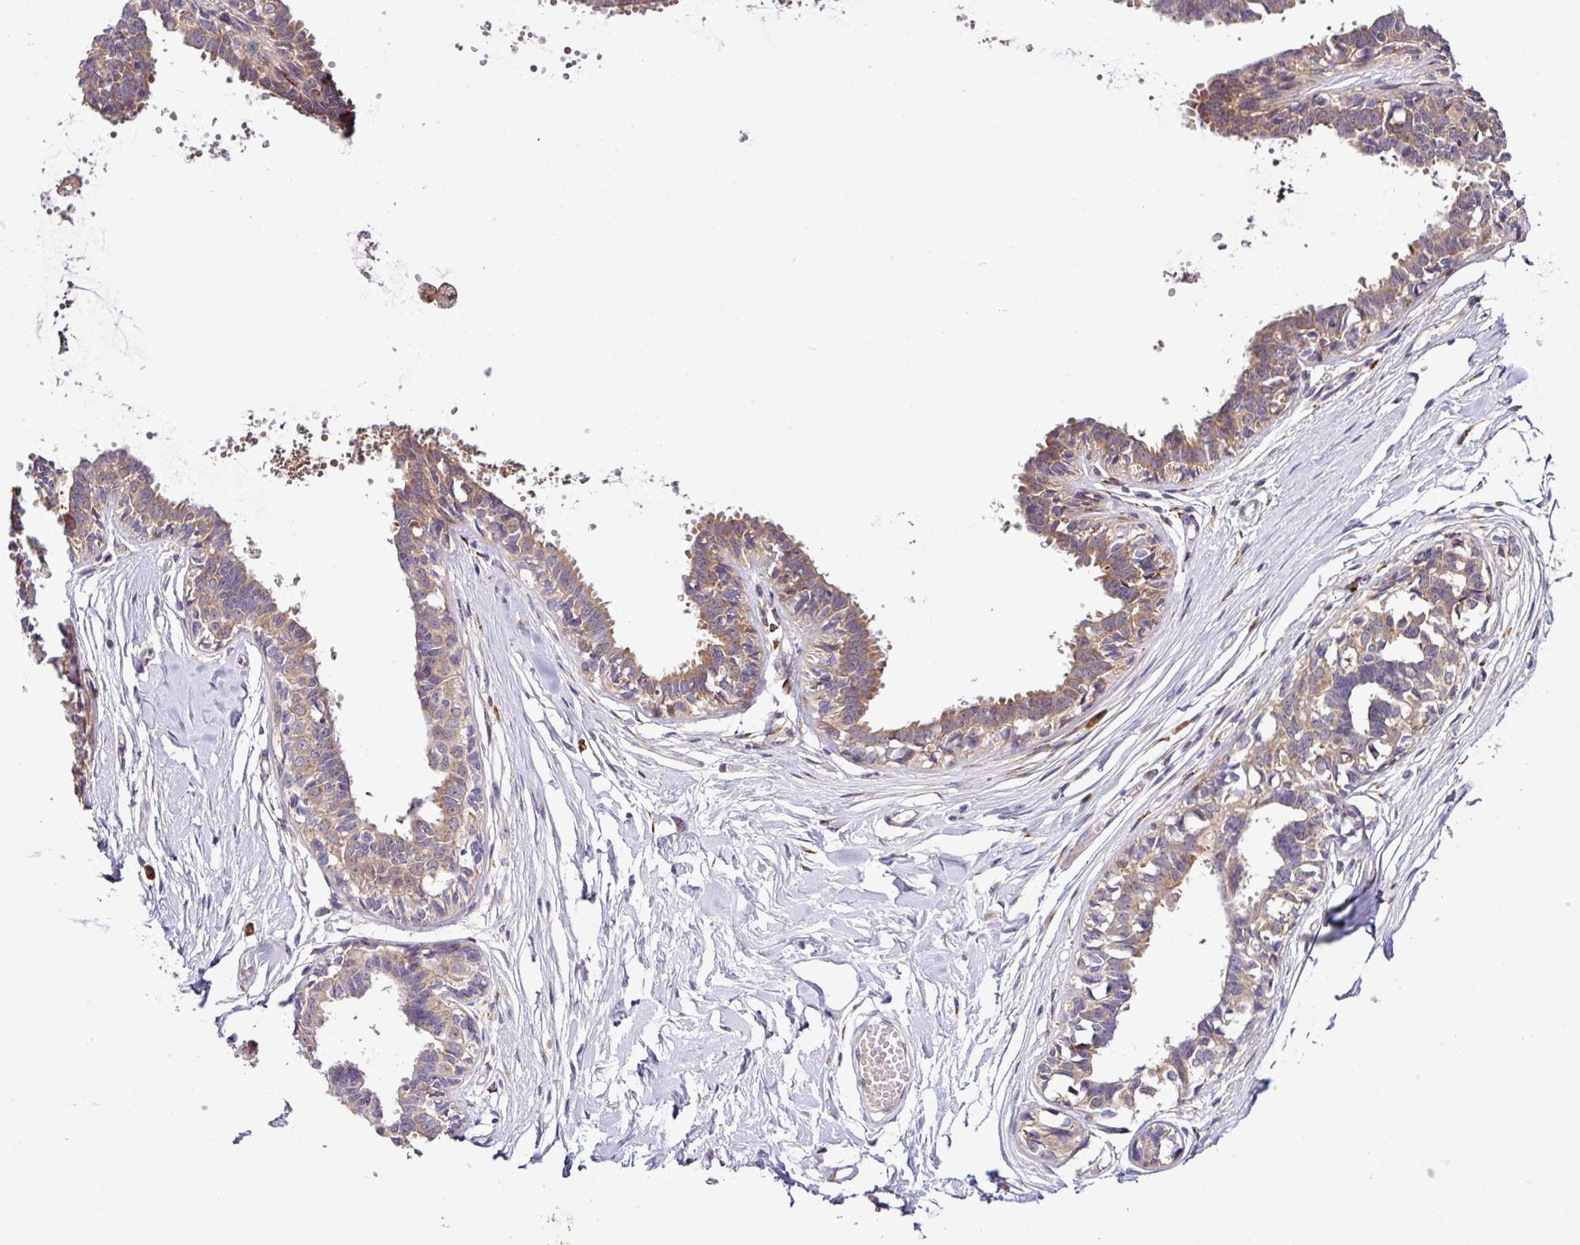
{"staining": {"intensity": "negative", "quantity": "none", "location": "none"}, "tissue": "breast", "cell_type": "Adipocytes", "image_type": "normal", "snomed": [{"axis": "morphology", "description": "Normal tissue, NOS"}, {"axis": "topography", "description": "Breast"}], "caption": "Adipocytes are negative for protein expression in benign human breast.", "gene": "TM2D2", "patient": {"sex": "female", "age": 27}}